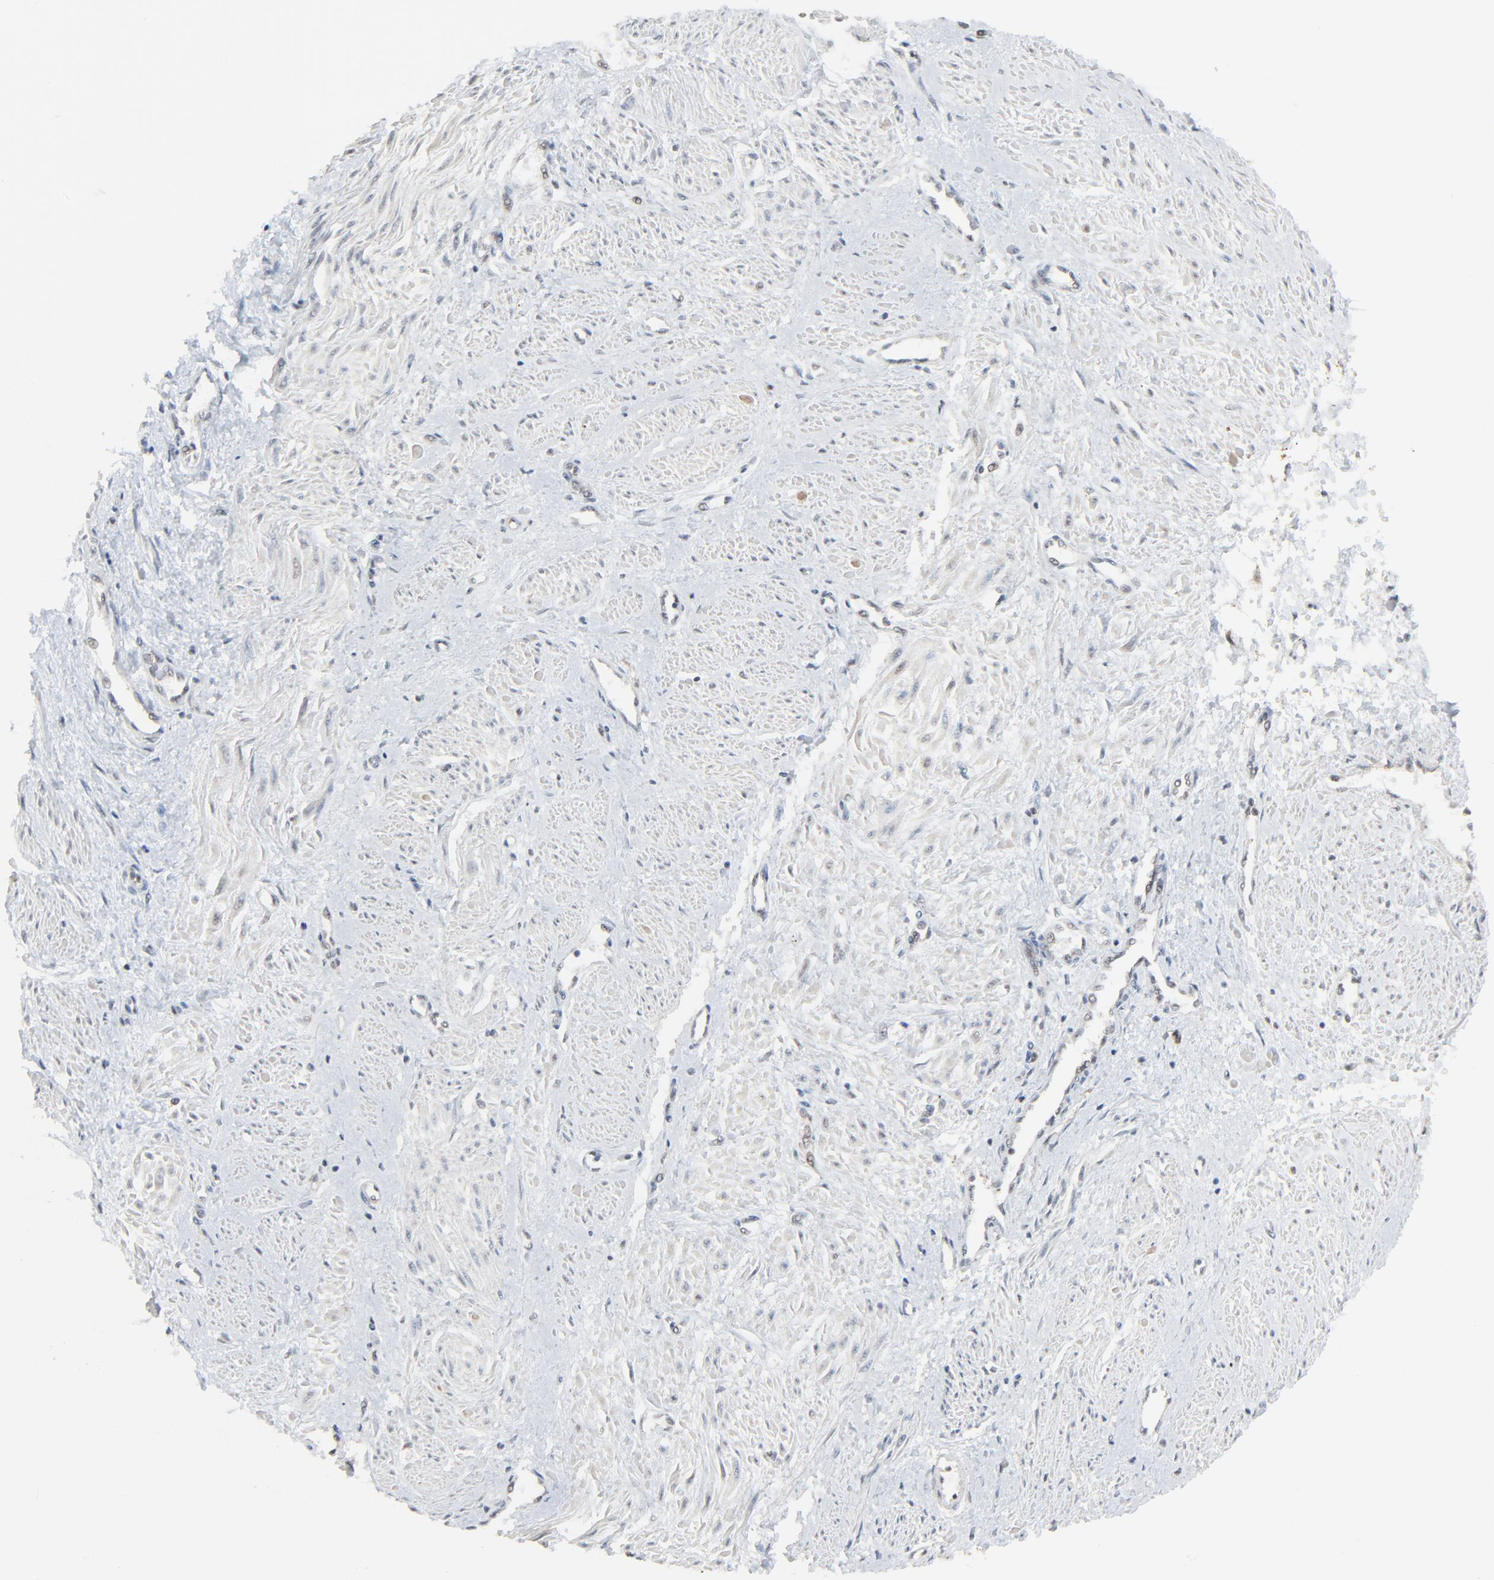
{"staining": {"intensity": "weak", "quantity": "25%-75%", "location": "cytoplasmic/membranous,nuclear"}, "tissue": "smooth muscle", "cell_type": "Smooth muscle cells", "image_type": "normal", "snomed": [{"axis": "morphology", "description": "Normal tissue, NOS"}, {"axis": "topography", "description": "Smooth muscle"}, {"axis": "topography", "description": "Uterus"}], "caption": "Unremarkable smooth muscle reveals weak cytoplasmic/membranous,nuclear positivity in about 25%-75% of smooth muscle cells (IHC, brightfield microscopy, high magnification)..", "gene": "FBXO28", "patient": {"sex": "female", "age": 39}}